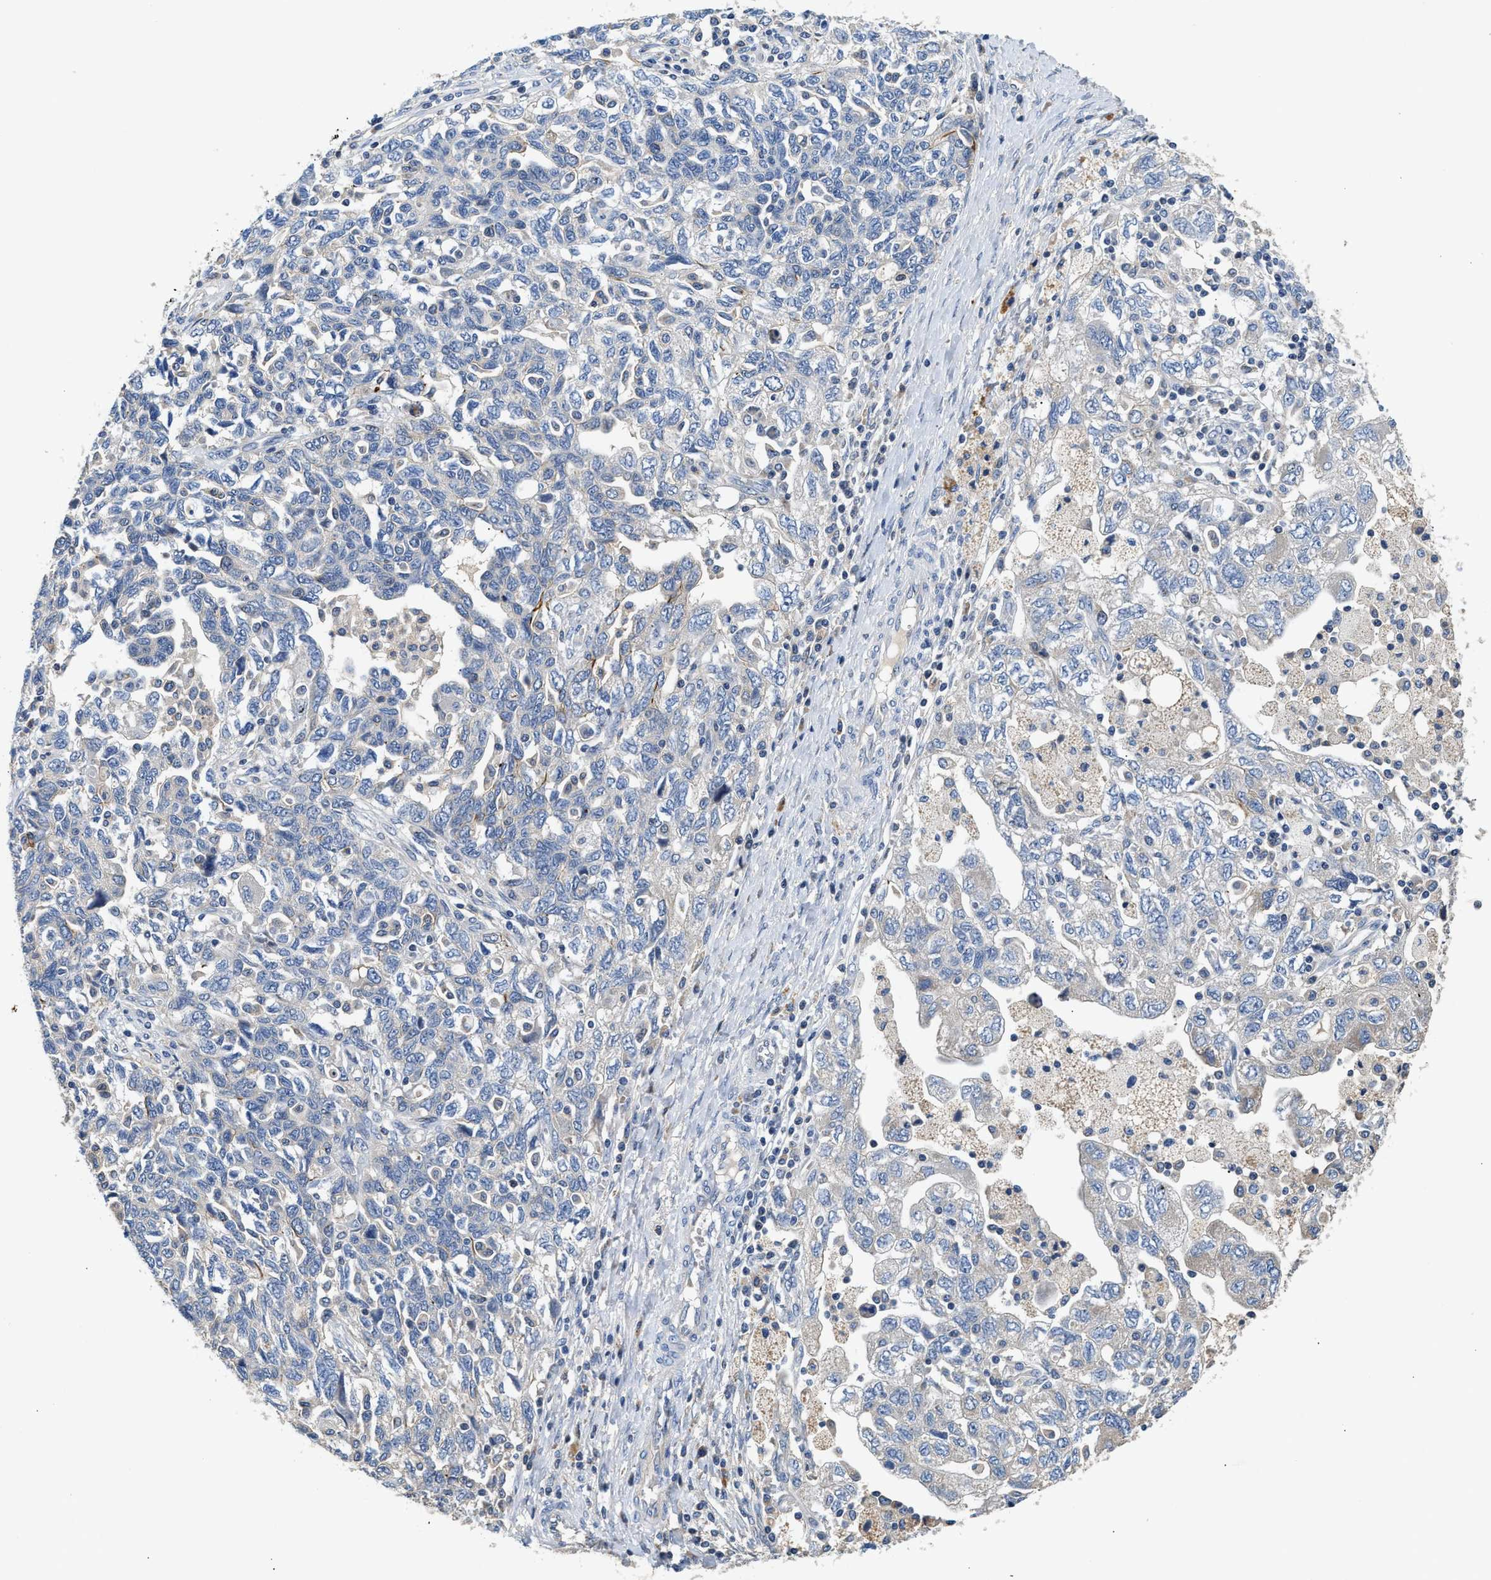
{"staining": {"intensity": "negative", "quantity": "none", "location": "none"}, "tissue": "ovarian cancer", "cell_type": "Tumor cells", "image_type": "cancer", "snomed": [{"axis": "morphology", "description": "Carcinoma, NOS"}, {"axis": "morphology", "description": "Cystadenocarcinoma, serous, NOS"}, {"axis": "topography", "description": "Ovary"}], "caption": "Immunohistochemistry (IHC) image of ovarian serous cystadenocarcinoma stained for a protein (brown), which displays no expression in tumor cells.", "gene": "IL17RC", "patient": {"sex": "female", "age": 69}}